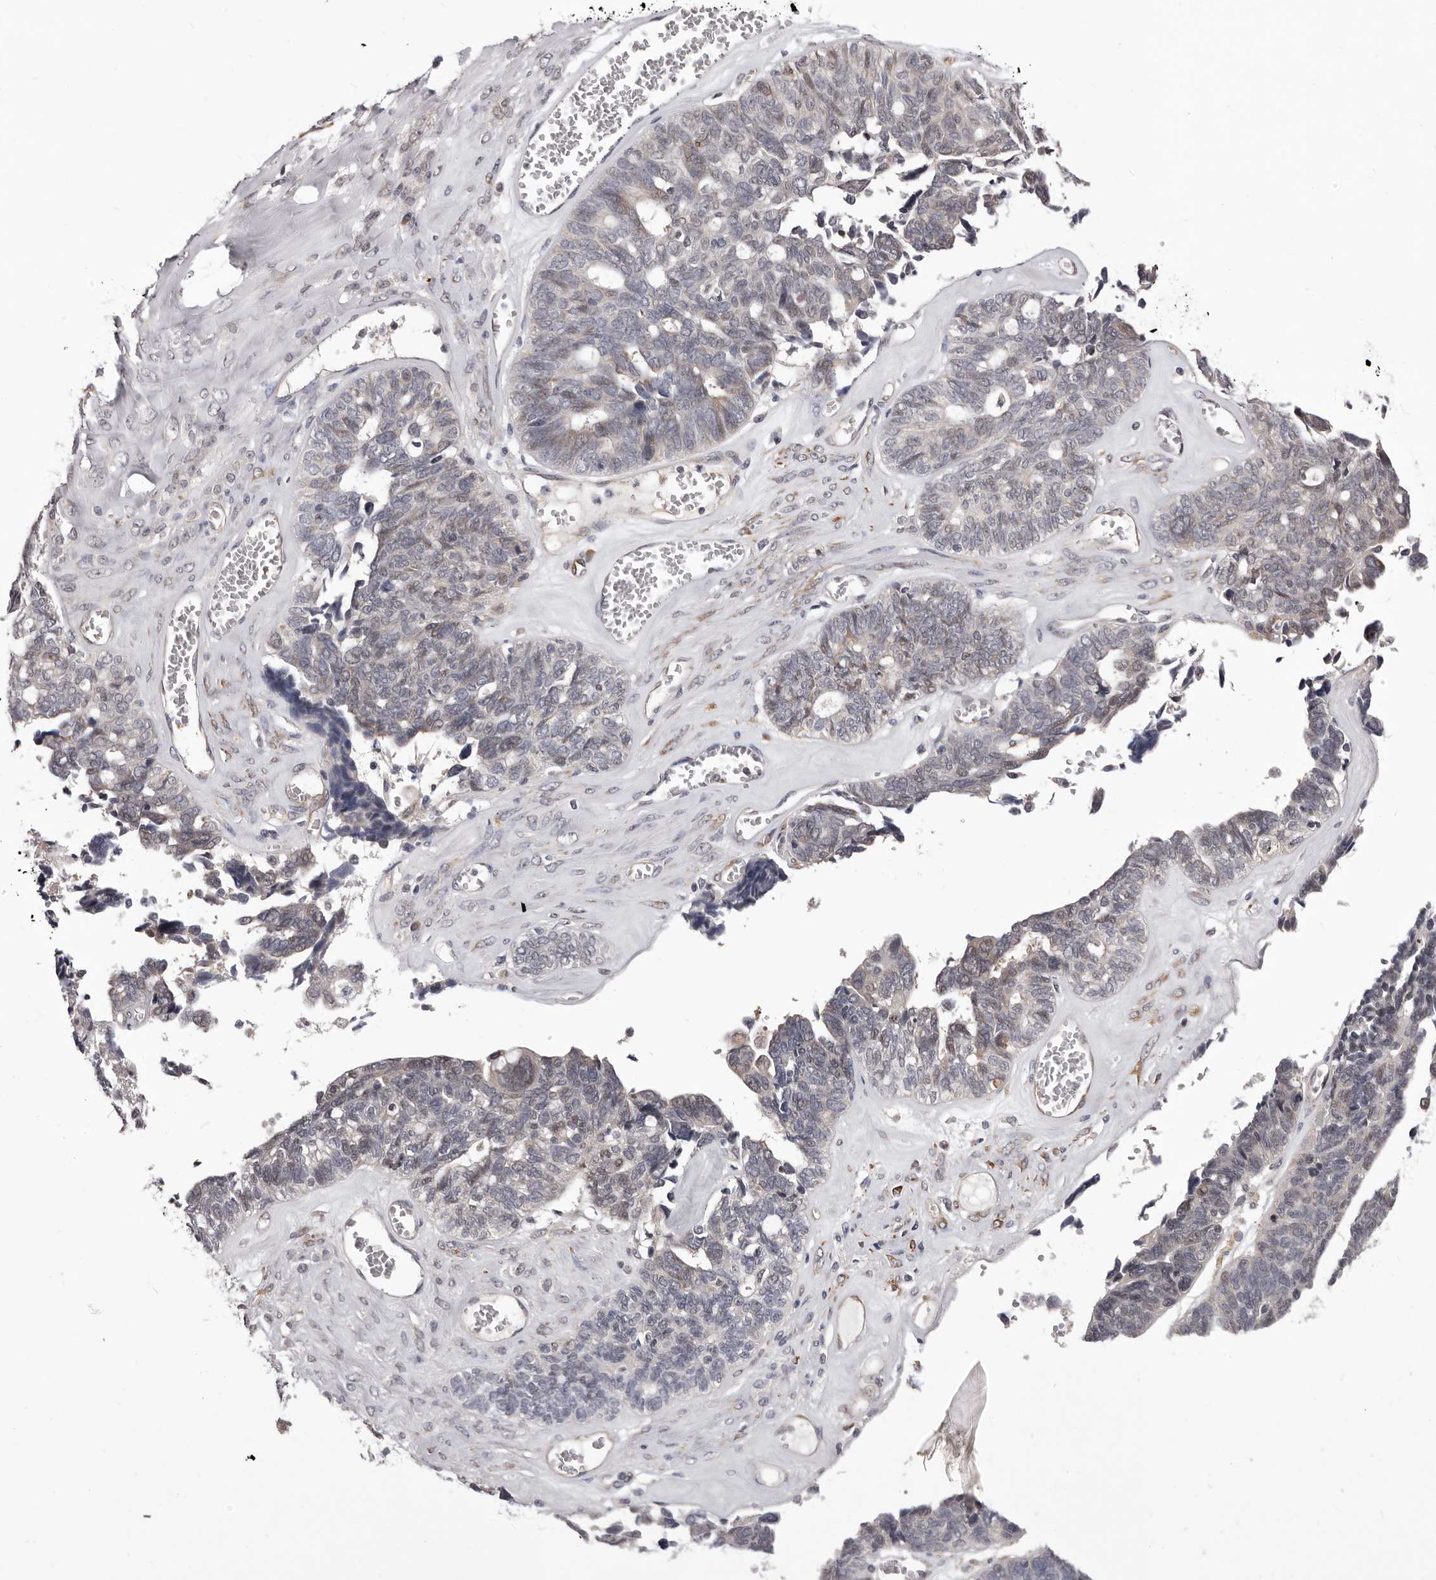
{"staining": {"intensity": "weak", "quantity": "<25%", "location": "cytoplasmic/membranous"}, "tissue": "ovarian cancer", "cell_type": "Tumor cells", "image_type": "cancer", "snomed": [{"axis": "morphology", "description": "Cystadenocarcinoma, serous, NOS"}, {"axis": "topography", "description": "Ovary"}], "caption": "Immunohistochemical staining of ovarian cancer shows no significant expression in tumor cells. Nuclei are stained in blue.", "gene": "MED8", "patient": {"sex": "female", "age": 79}}